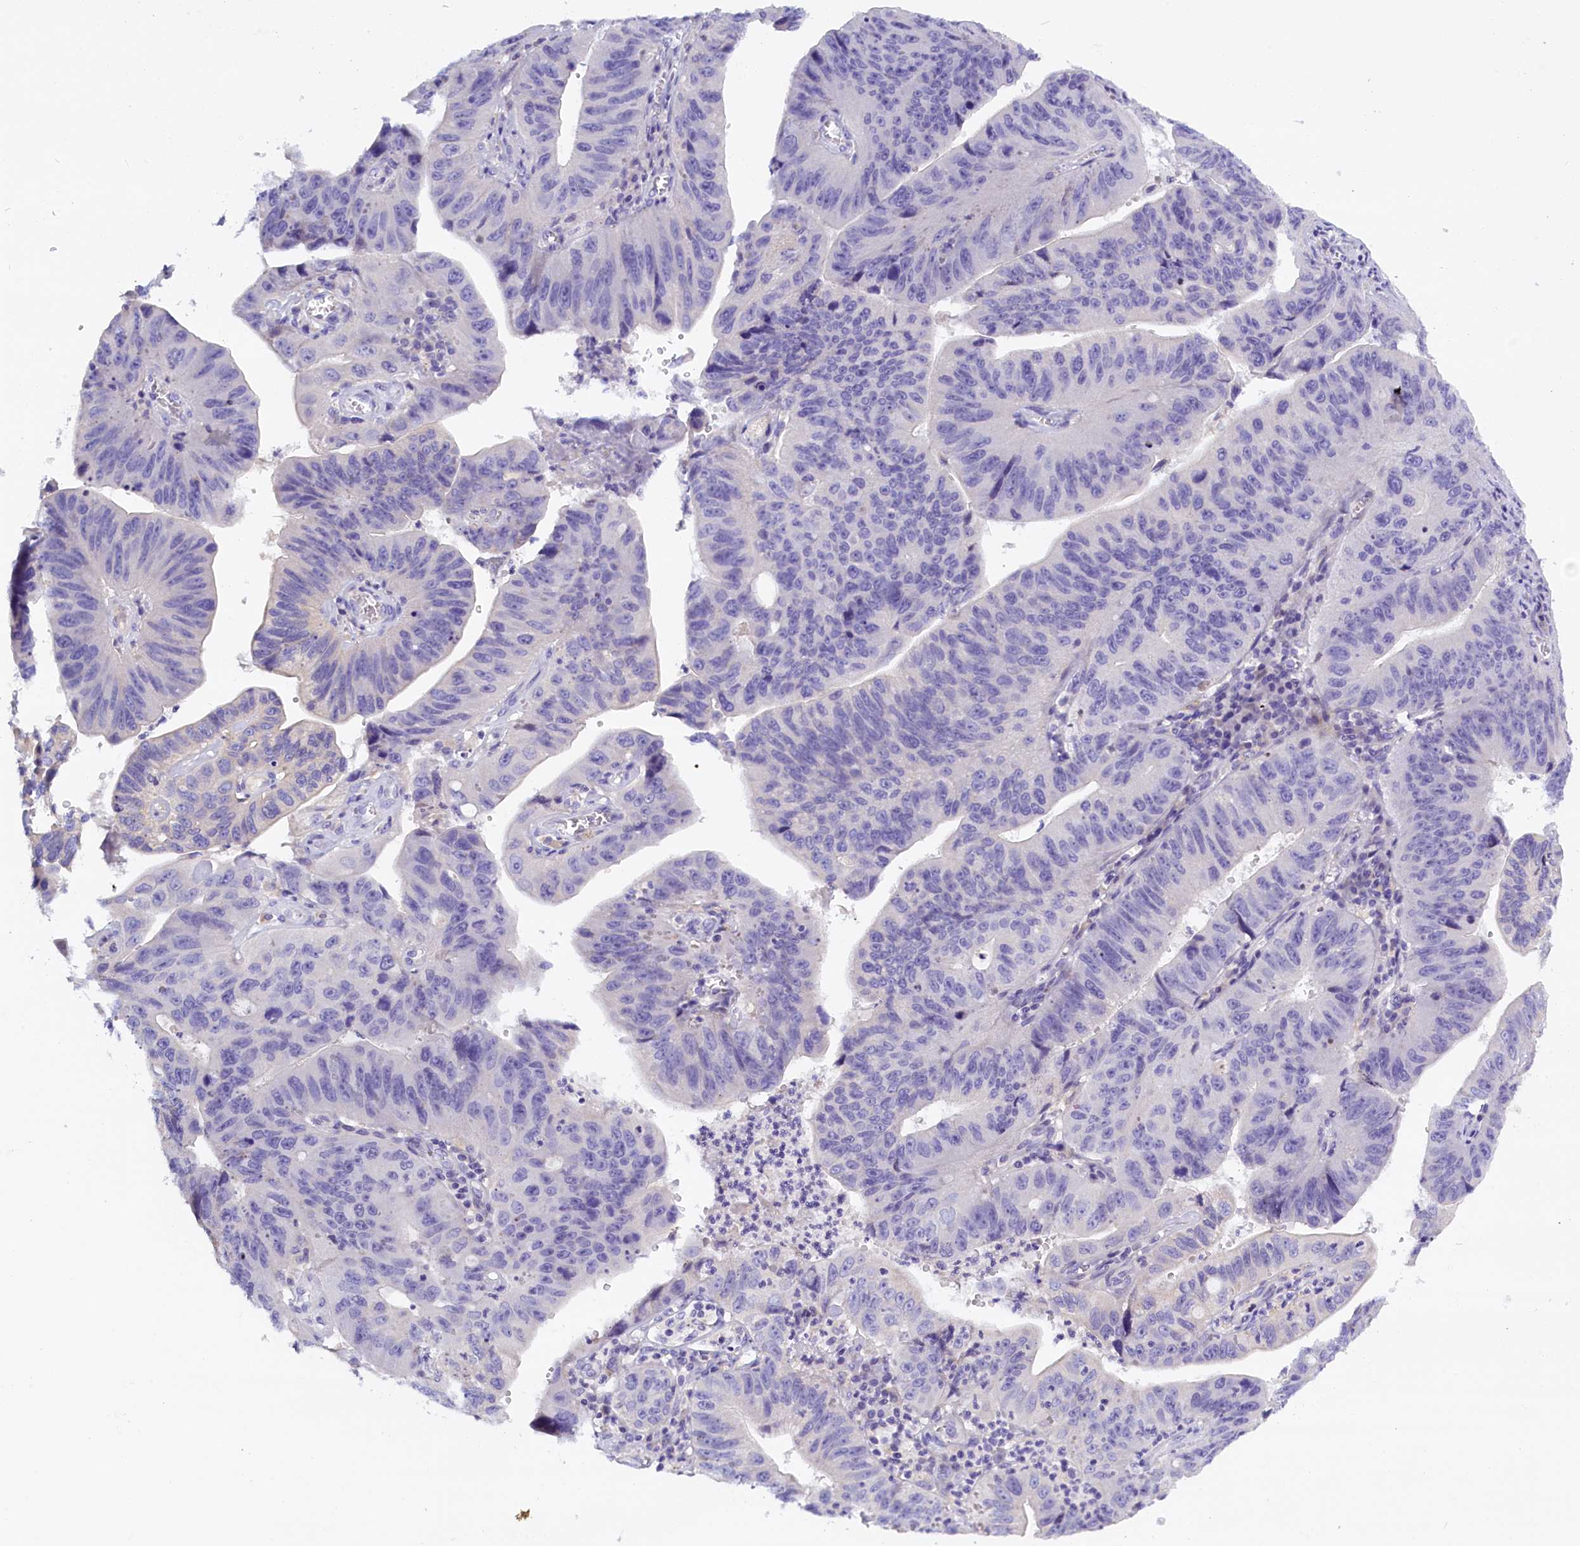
{"staining": {"intensity": "negative", "quantity": "none", "location": "none"}, "tissue": "stomach cancer", "cell_type": "Tumor cells", "image_type": "cancer", "snomed": [{"axis": "morphology", "description": "Adenocarcinoma, NOS"}, {"axis": "topography", "description": "Stomach"}], "caption": "Stomach adenocarcinoma was stained to show a protein in brown. There is no significant expression in tumor cells.", "gene": "RTTN", "patient": {"sex": "male", "age": 59}}